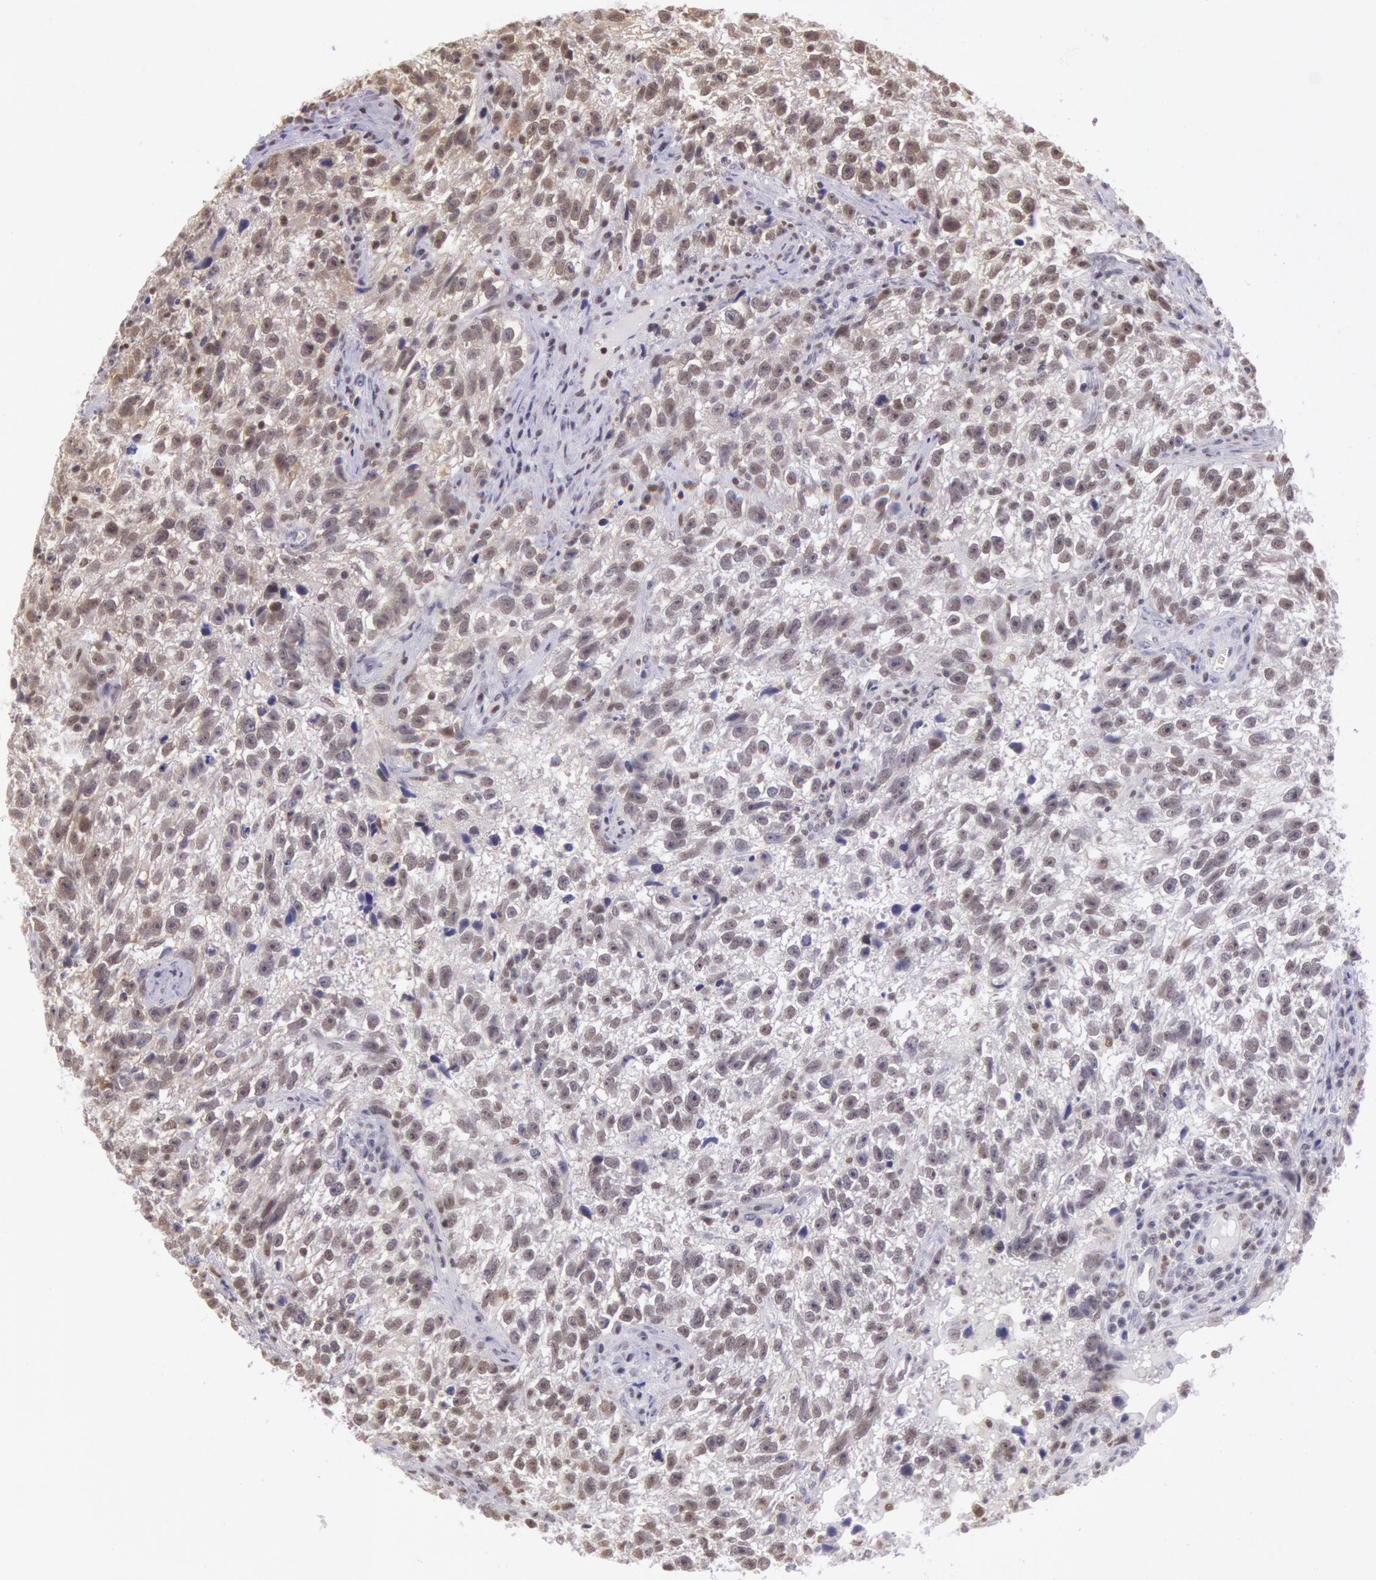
{"staining": {"intensity": "moderate", "quantity": "25%-75%", "location": "nuclear"}, "tissue": "testis cancer", "cell_type": "Tumor cells", "image_type": "cancer", "snomed": [{"axis": "morphology", "description": "Seminoma, NOS"}, {"axis": "topography", "description": "Testis"}], "caption": "Tumor cells display medium levels of moderate nuclear staining in about 25%-75% of cells in human testis seminoma.", "gene": "ESS2", "patient": {"sex": "male", "age": 38}}